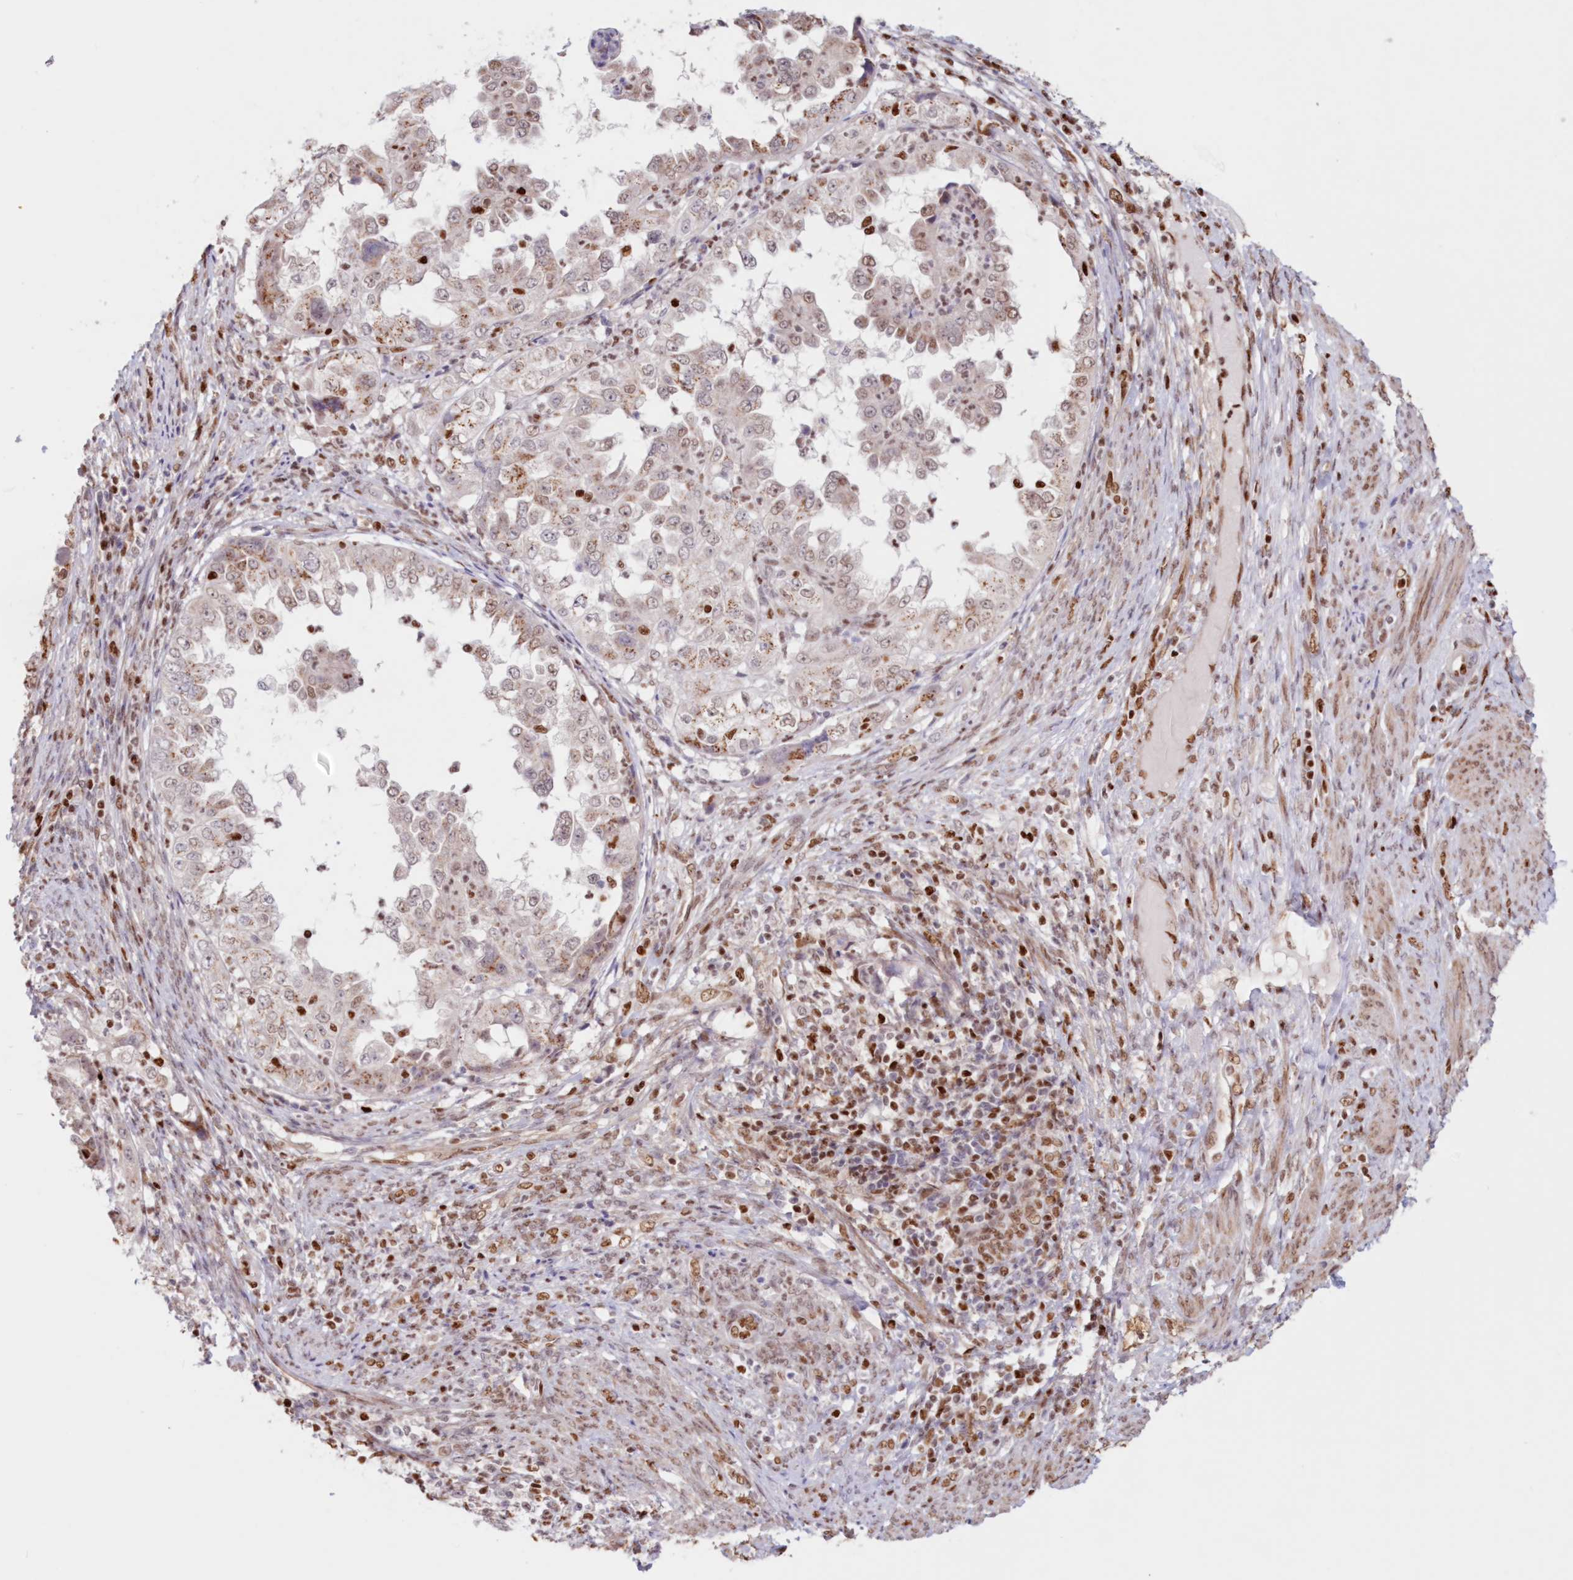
{"staining": {"intensity": "weak", "quantity": ">75%", "location": "cytoplasmic/membranous"}, "tissue": "endometrial cancer", "cell_type": "Tumor cells", "image_type": "cancer", "snomed": [{"axis": "morphology", "description": "Adenocarcinoma, NOS"}, {"axis": "topography", "description": "Endometrium"}], "caption": "Endometrial adenocarcinoma stained for a protein exhibits weak cytoplasmic/membranous positivity in tumor cells.", "gene": "POLR2B", "patient": {"sex": "female", "age": 85}}